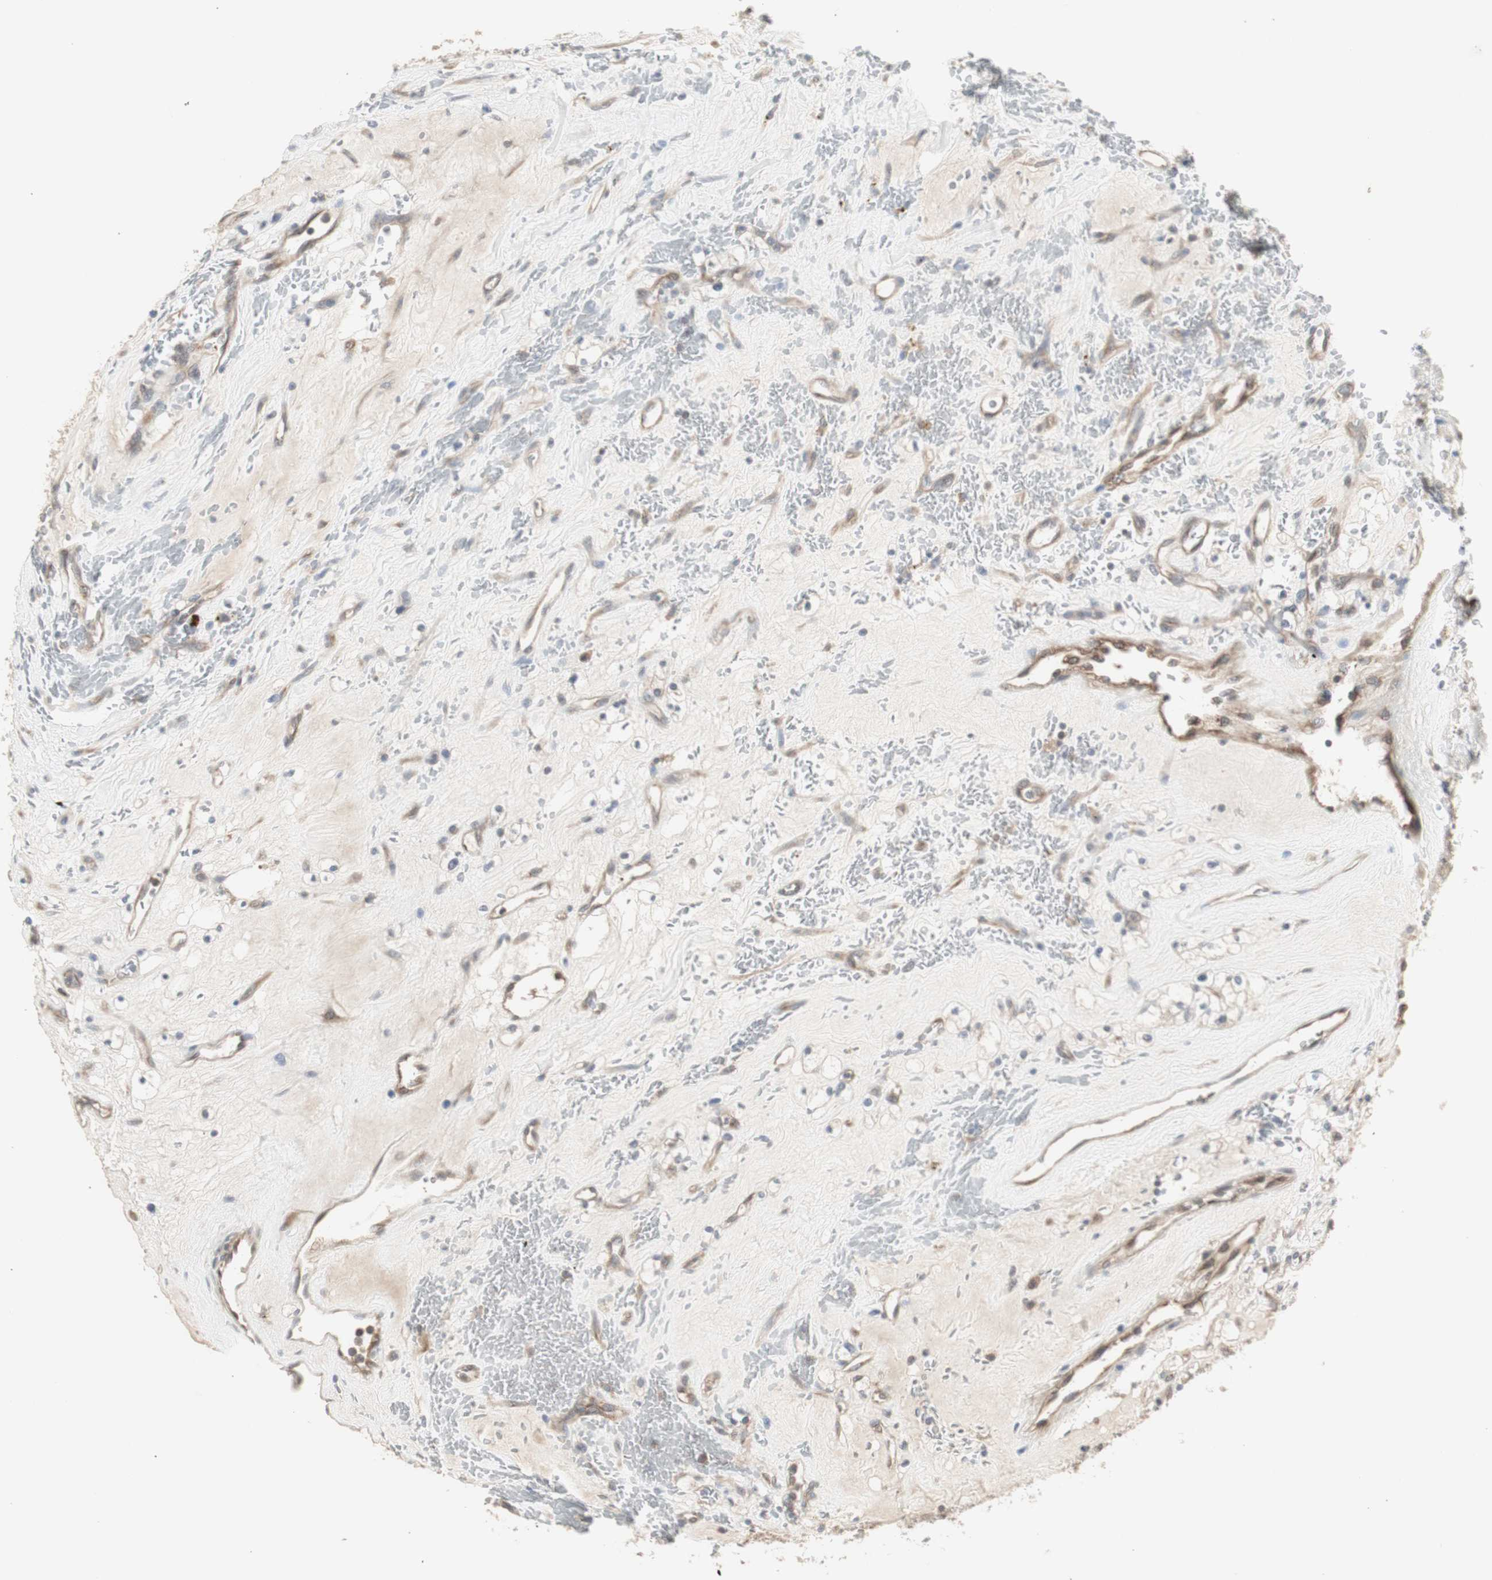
{"staining": {"intensity": "moderate", "quantity": ">75%", "location": "cytoplasmic/membranous"}, "tissue": "renal cancer", "cell_type": "Tumor cells", "image_type": "cancer", "snomed": [{"axis": "morphology", "description": "Normal tissue, NOS"}, {"axis": "morphology", "description": "Adenocarcinoma, NOS"}, {"axis": "topography", "description": "Kidney"}], "caption": "Moderate cytoplasmic/membranous protein staining is present in about >75% of tumor cells in adenocarcinoma (renal).", "gene": "CHURC1-FNTB", "patient": {"sex": "female", "age": 72}}